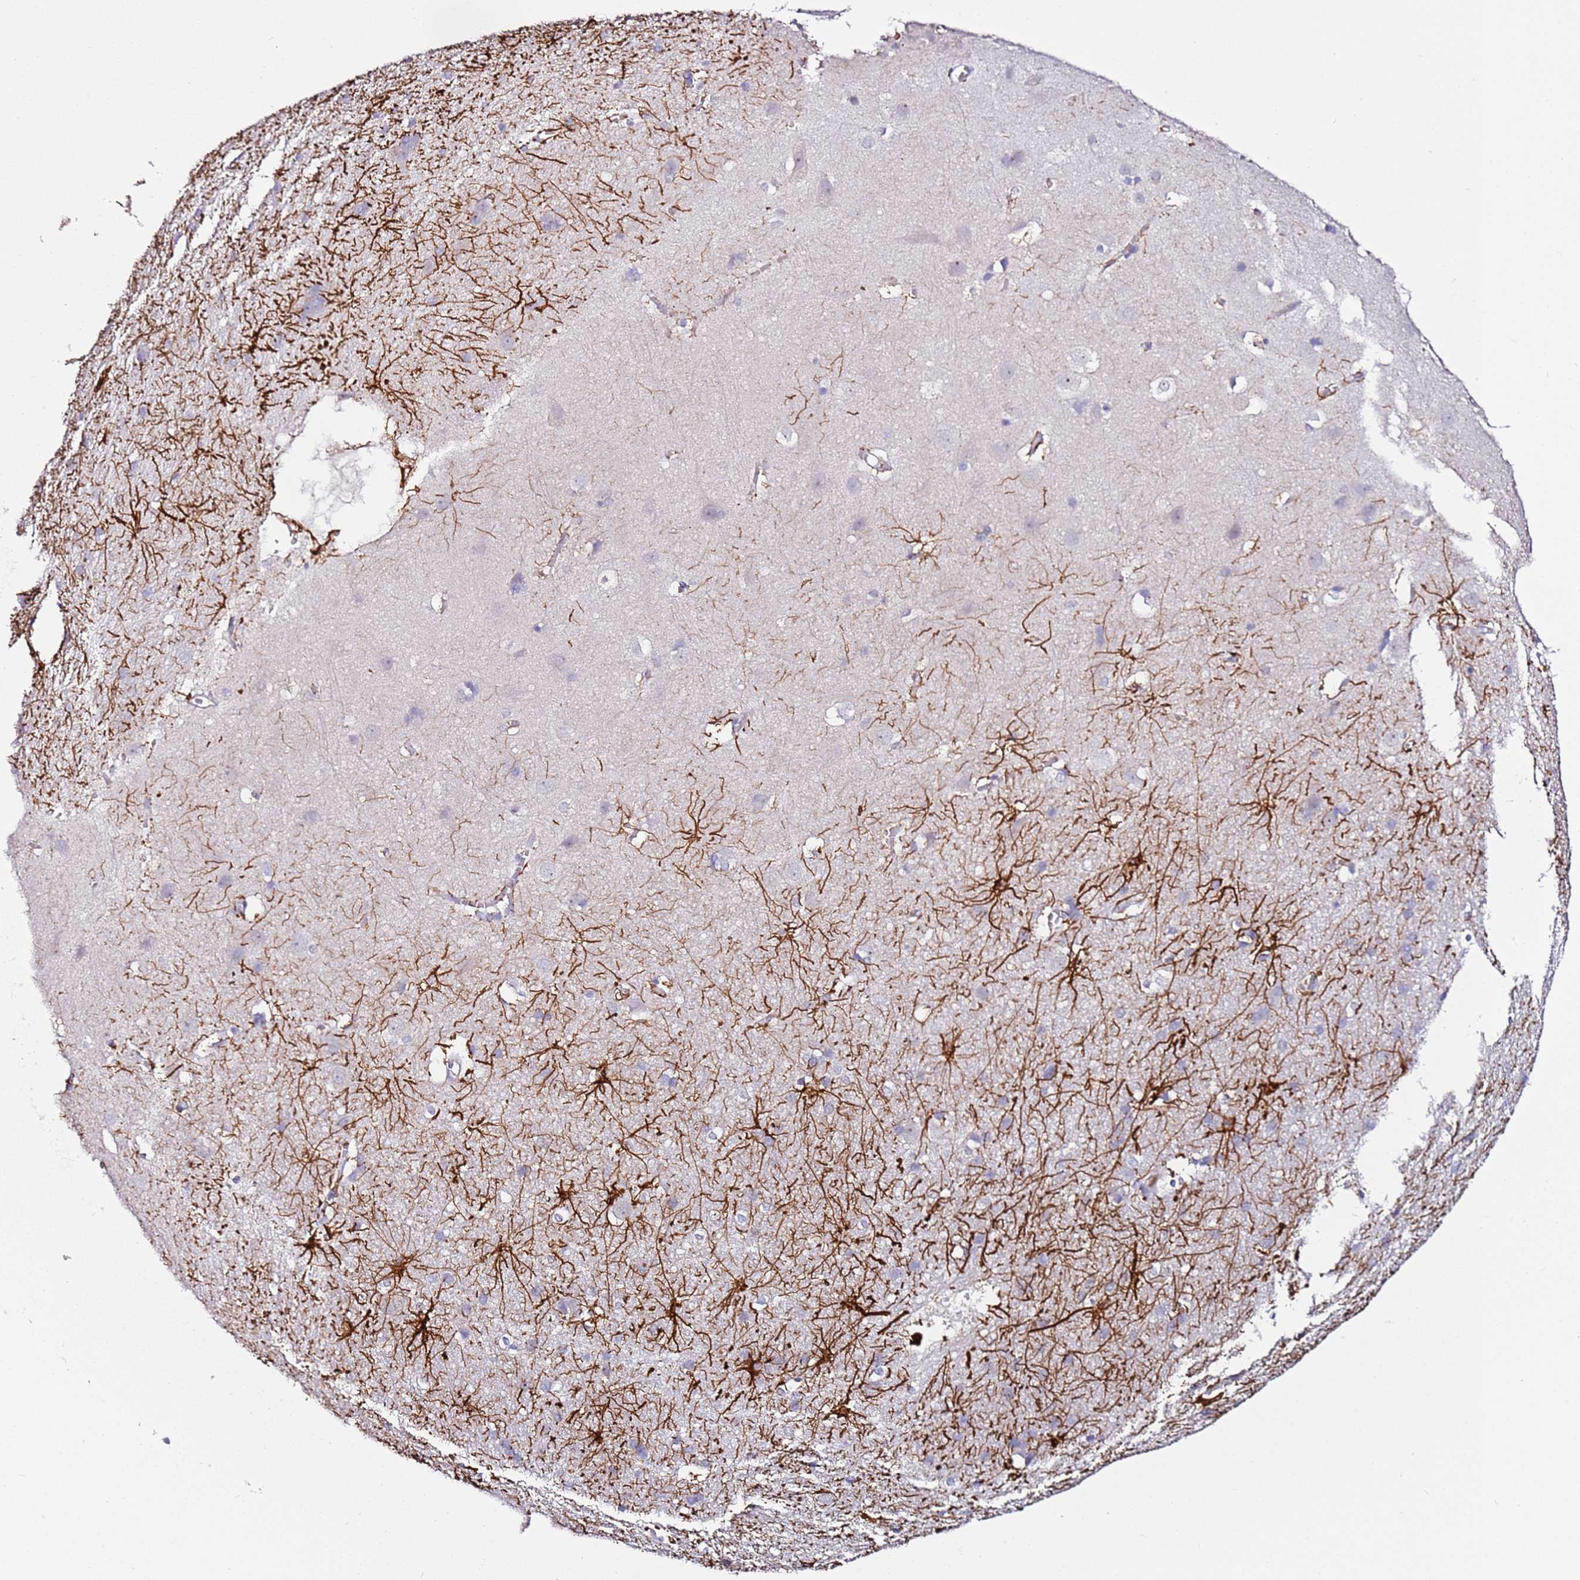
{"staining": {"intensity": "negative", "quantity": "none", "location": "none"}, "tissue": "cerebral cortex", "cell_type": "Endothelial cells", "image_type": "normal", "snomed": [{"axis": "morphology", "description": "Normal tissue, NOS"}, {"axis": "topography", "description": "Cerebral cortex"}], "caption": "DAB immunohistochemical staining of normal human cerebral cortex reveals no significant positivity in endothelial cells.", "gene": "SRRM5", "patient": {"sex": "male", "age": 54}}